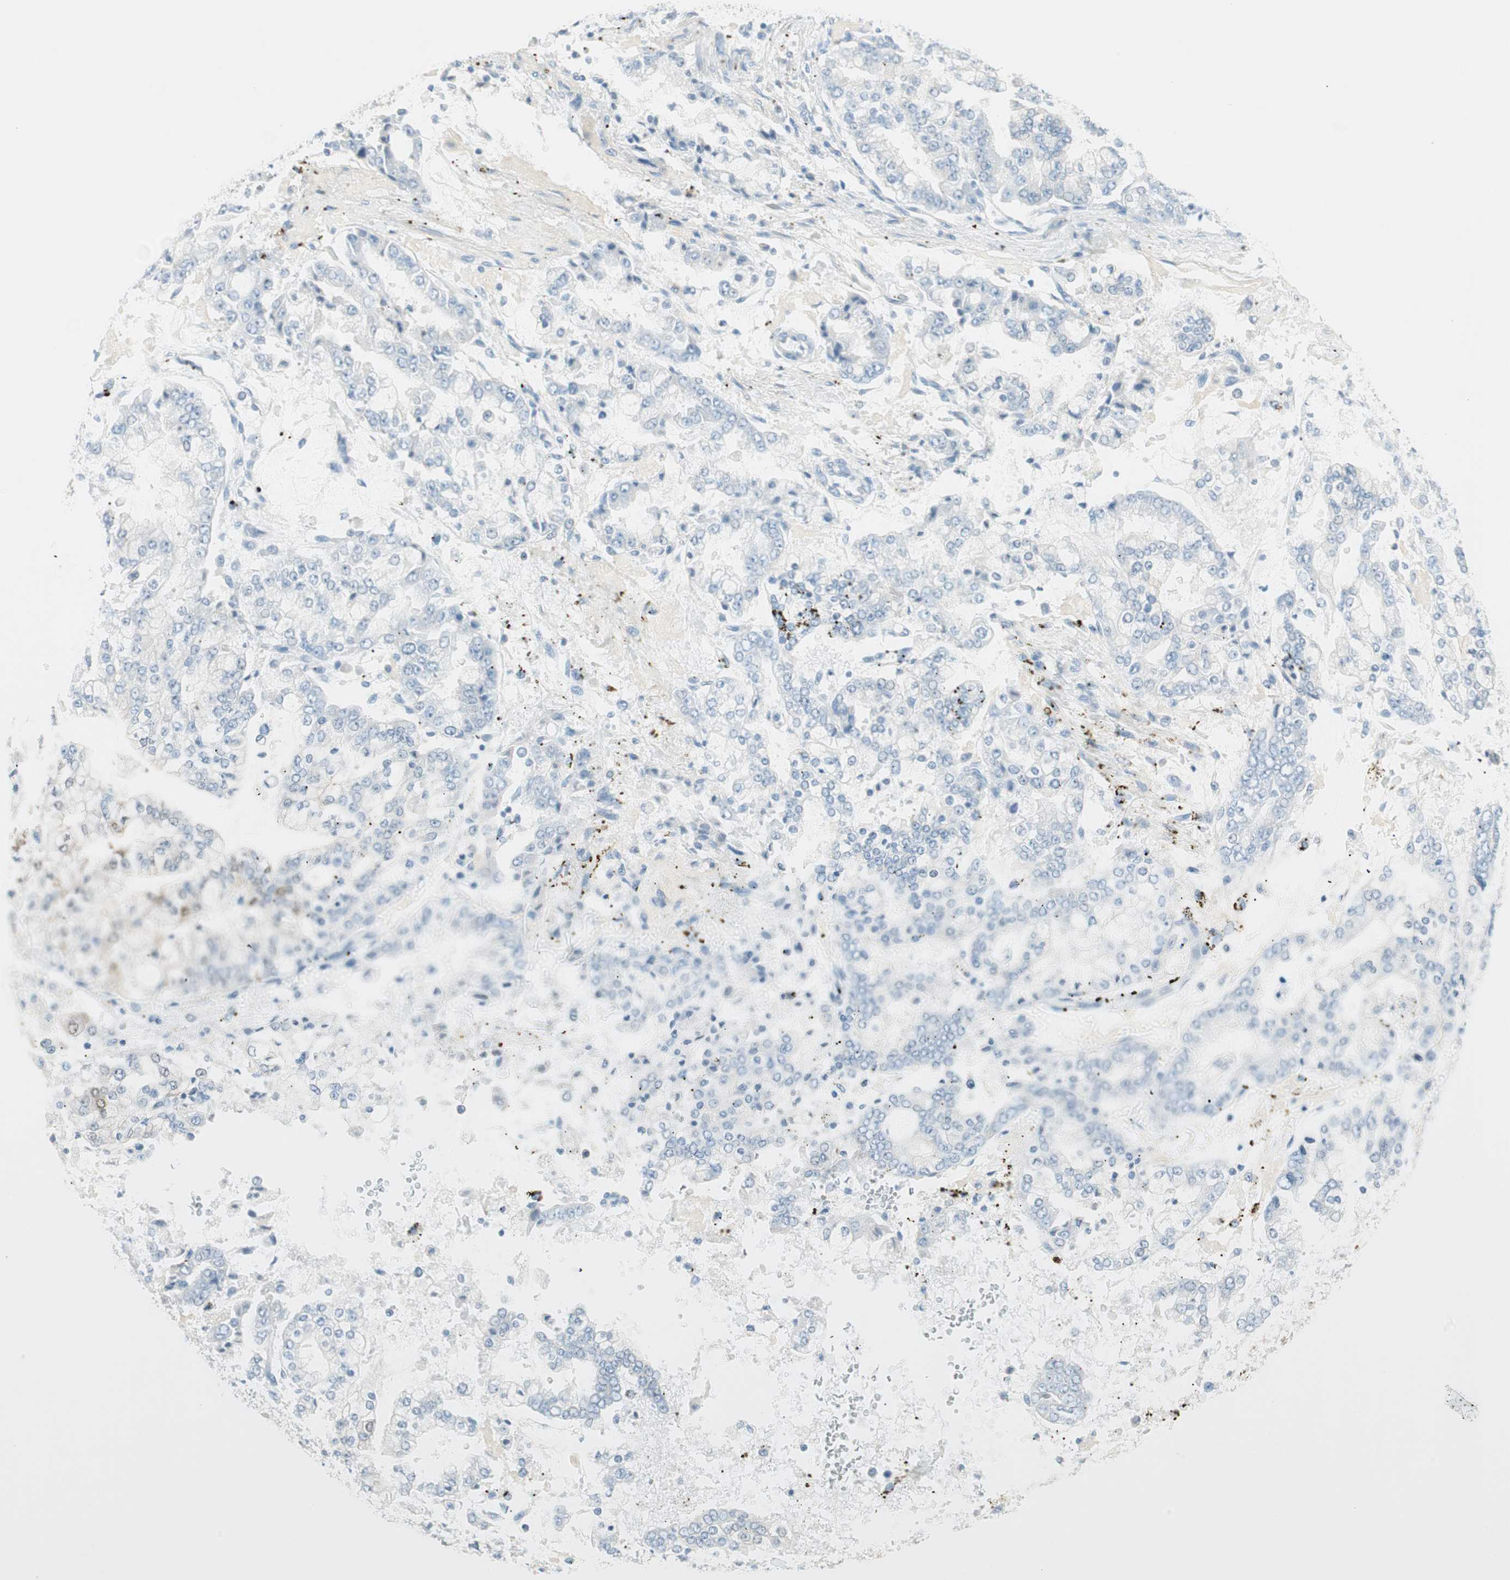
{"staining": {"intensity": "negative", "quantity": "none", "location": "none"}, "tissue": "stomach cancer", "cell_type": "Tumor cells", "image_type": "cancer", "snomed": [{"axis": "morphology", "description": "Adenocarcinoma, NOS"}, {"axis": "topography", "description": "Stomach"}], "caption": "A micrograph of human stomach cancer is negative for staining in tumor cells.", "gene": "HPGD", "patient": {"sex": "male", "age": 76}}